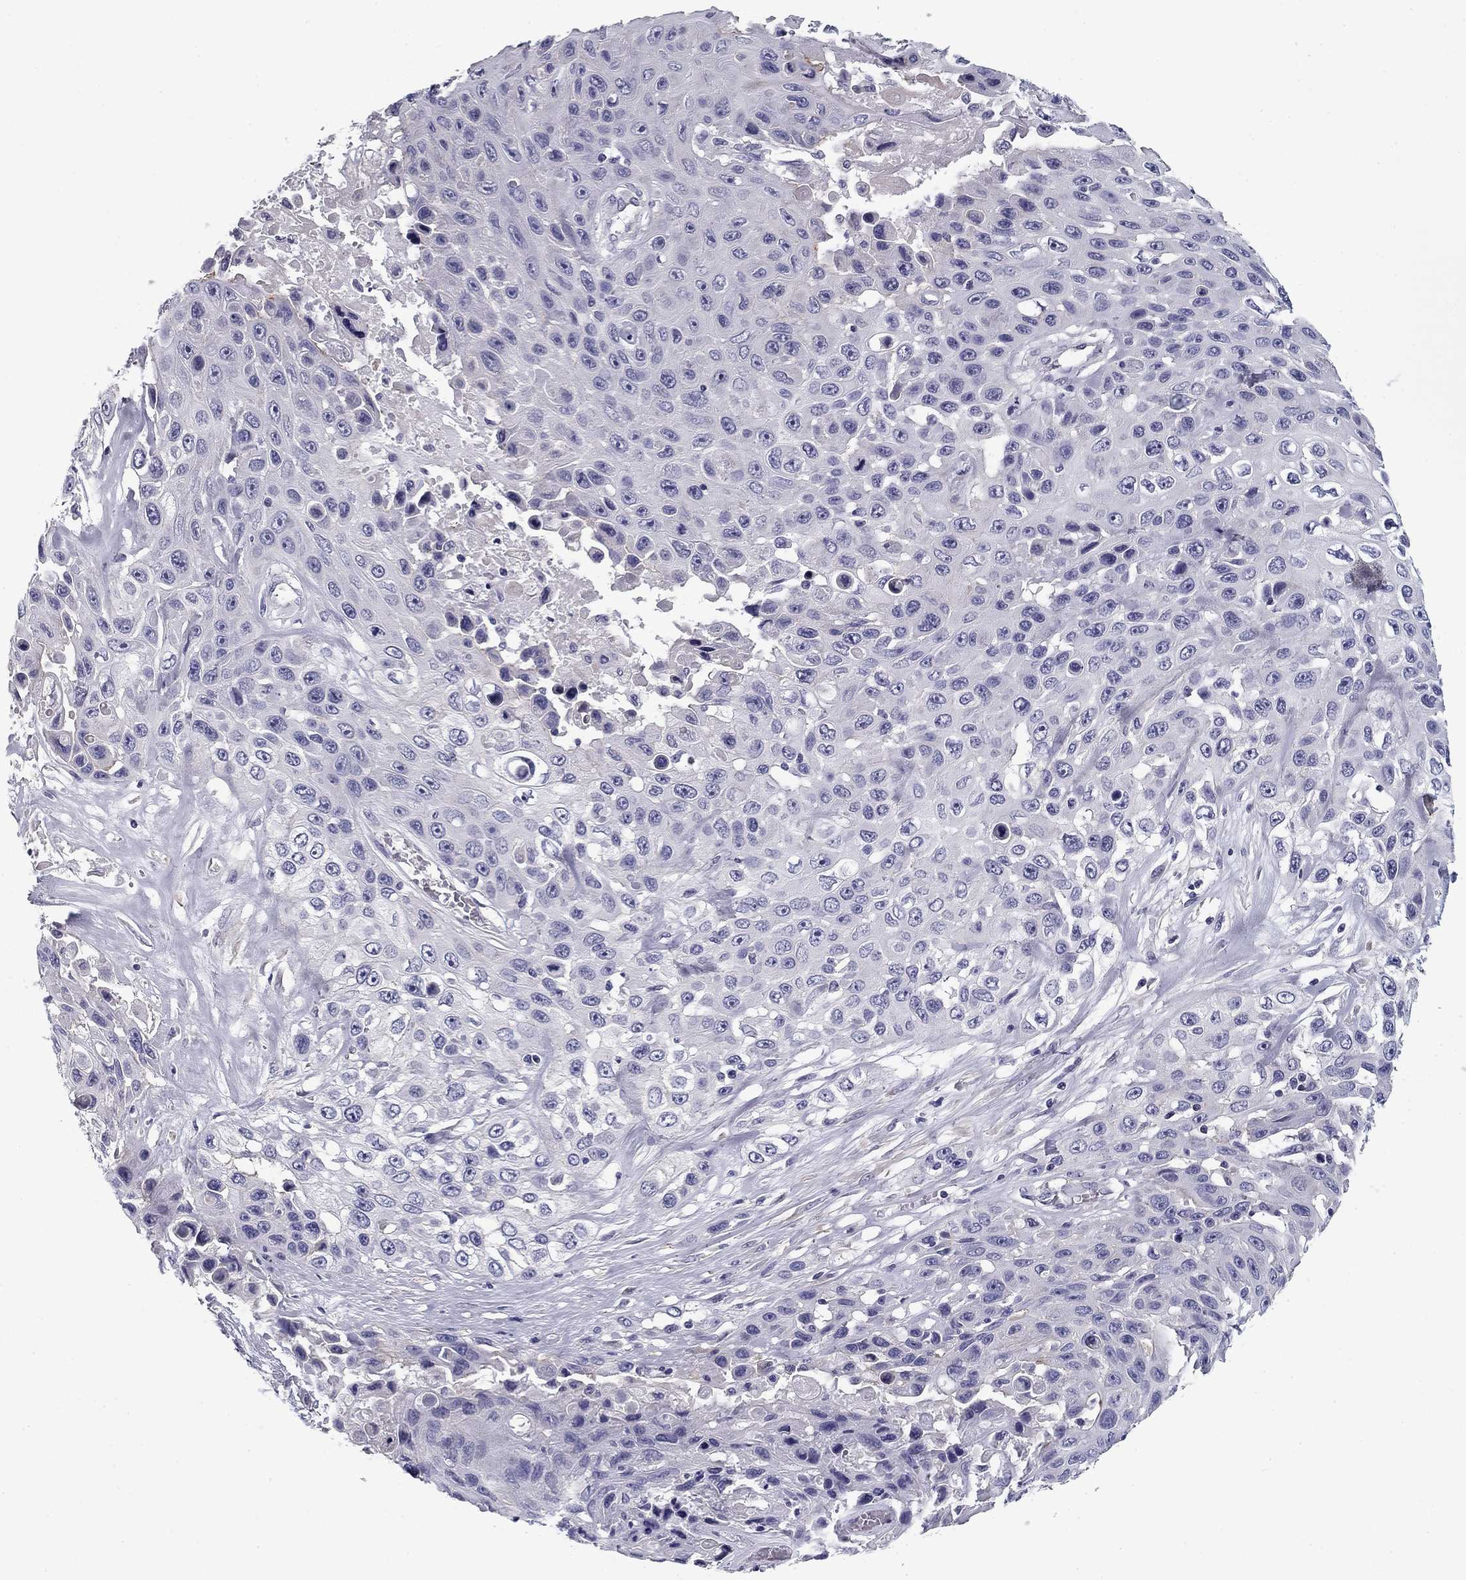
{"staining": {"intensity": "negative", "quantity": "none", "location": "none"}, "tissue": "skin cancer", "cell_type": "Tumor cells", "image_type": "cancer", "snomed": [{"axis": "morphology", "description": "Squamous cell carcinoma, NOS"}, {"axis": "topography", "description": "Skin"}], "caption": "Photomicrograph shows no significant protein positivity in tumor cells of skin squamous cell carcinoma.", "gene": "FLNC", "patient": {"sex": "male", "age": 82}}